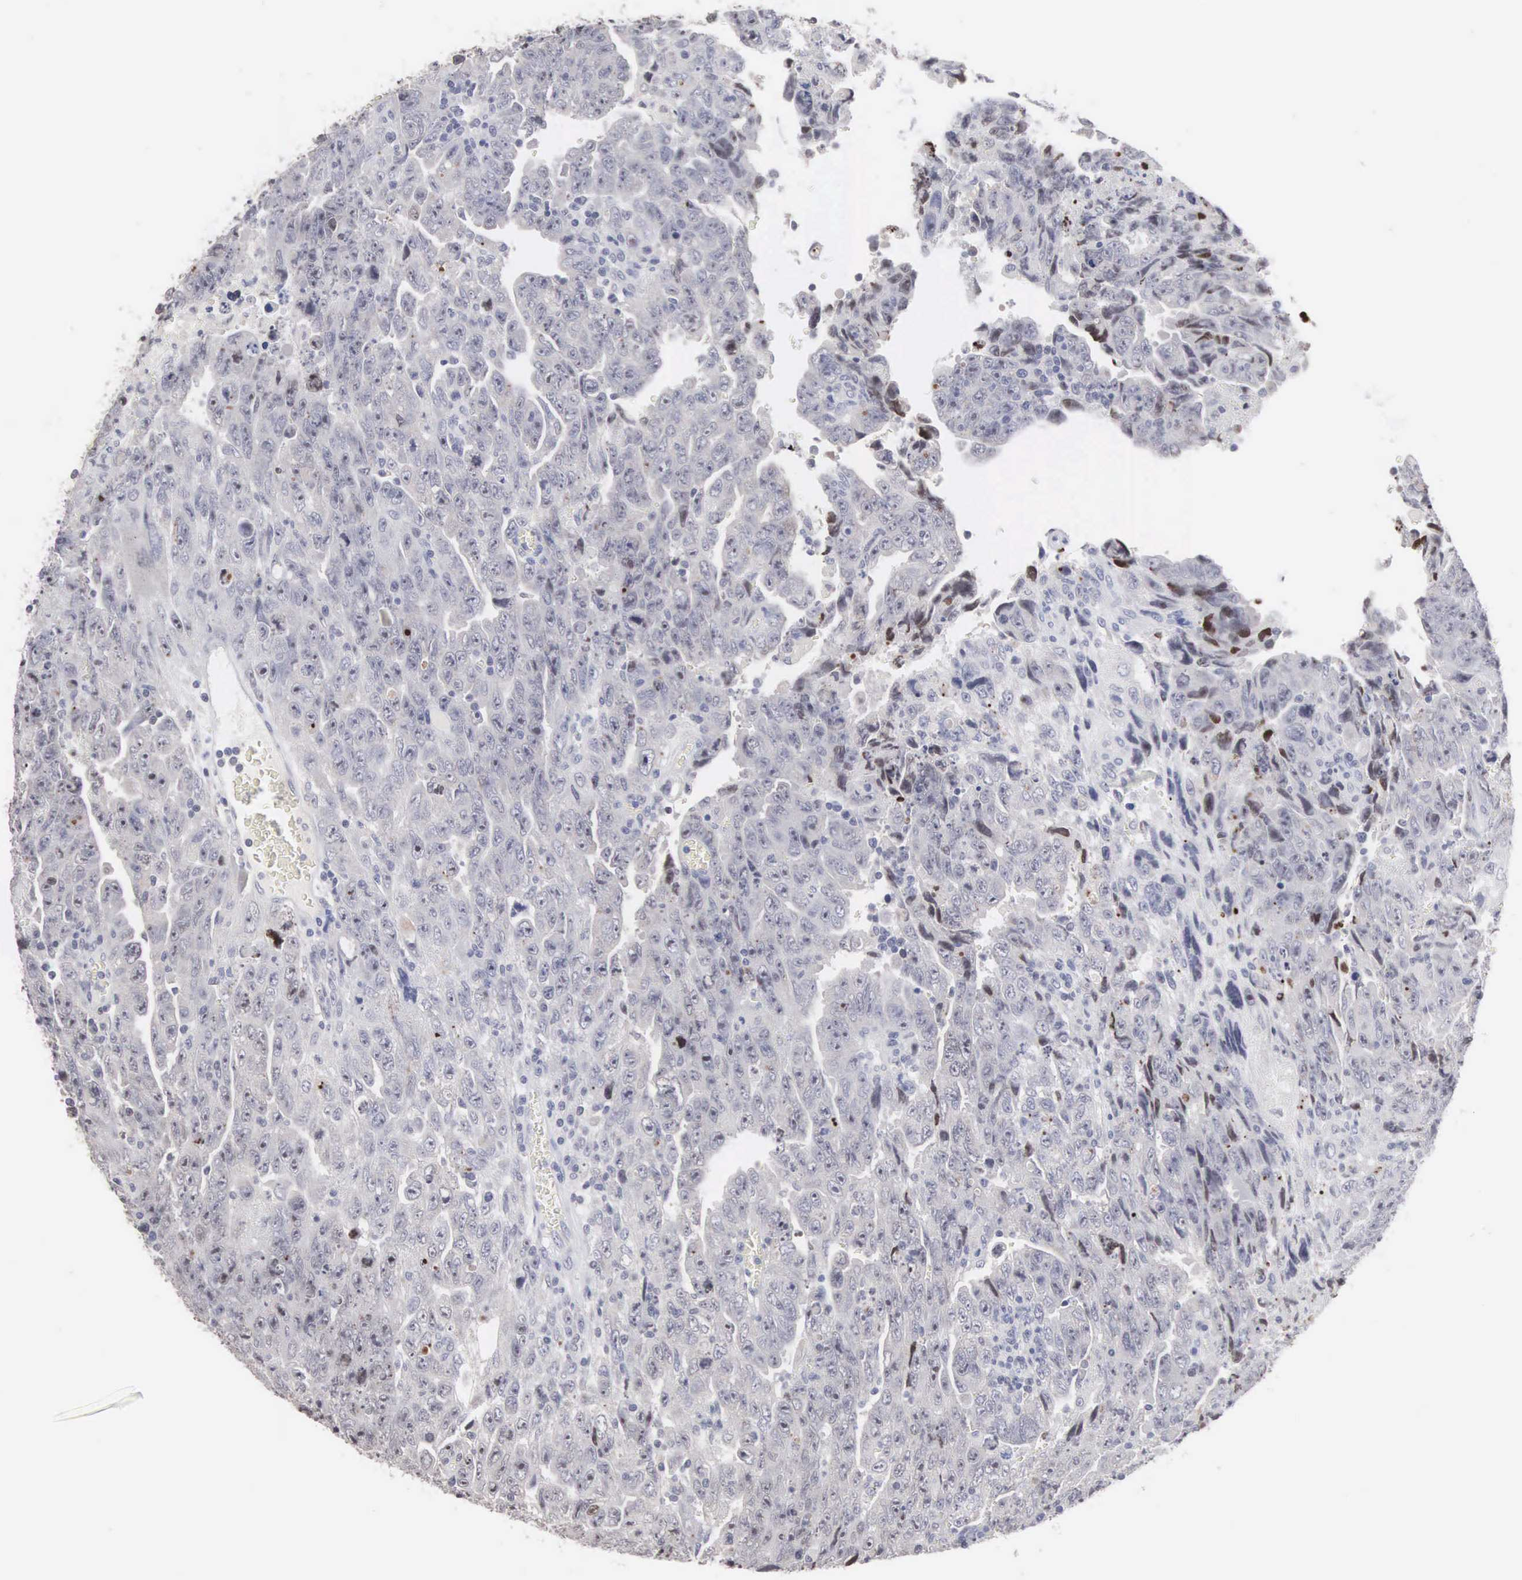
{"staining": {"intensity": "negative", "quantity": "none", "location": "none"}, "tissue": "testis cancer", "cell_type": "Tumor cells", "image_type": "cancer", "snomed": [{"axis": "morphology", "description": "Carcinoma, Embryonal, NOS"}, {"axis": "topography", "description": "Testis"}], "caption": "This is an immunohistochemistry photomicrograph of embryonal carcinoma (testis). There is no expression in tumor cells.", "gene": "ACOT4", "patient": {"sex": "male", "age": 28}}